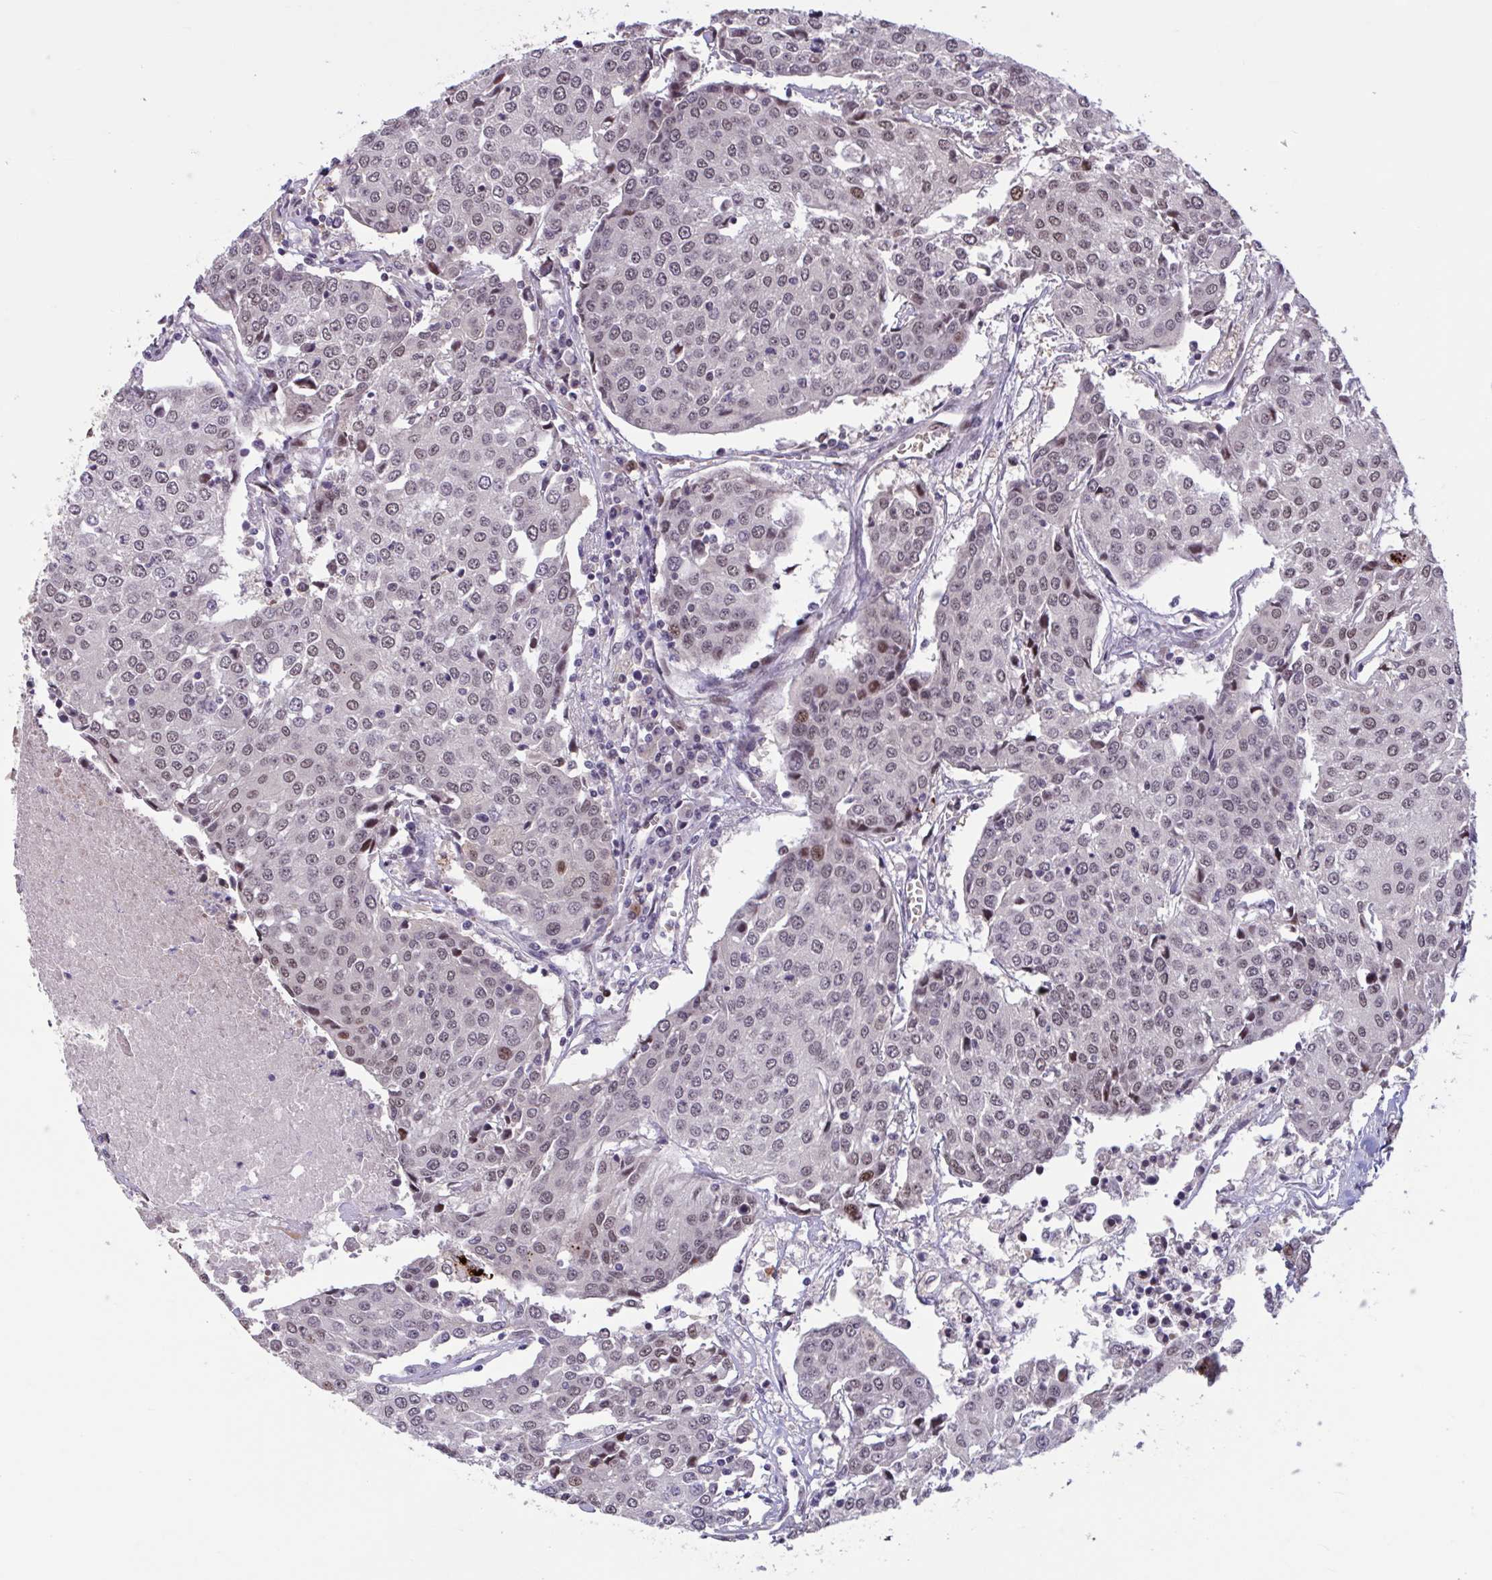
{"staining": {"intensity": "weak", "quantity": "25%-75%", "location": "nuclear"}, "tissue": "urothelial cancer", "cell_type": "Tumor cells", "image_type": "cancer", "snomed": [{"axis": "morphology", "description": "Urothelial carcinoma, High grade"}, {"axis": "topography", "description": "Urinary bladder"}], "caption": "Weak nuclear staining is present in approximately 25%-75% of tumor cells in high-grade urothelial carcinoma. The staining is performed using DAB brown chromogen to label protein expression. The nuclei are counter-stained blue using hematoxylin.", "gene": "ZNF414", "patient": {"sex": "female", "age": 85}}